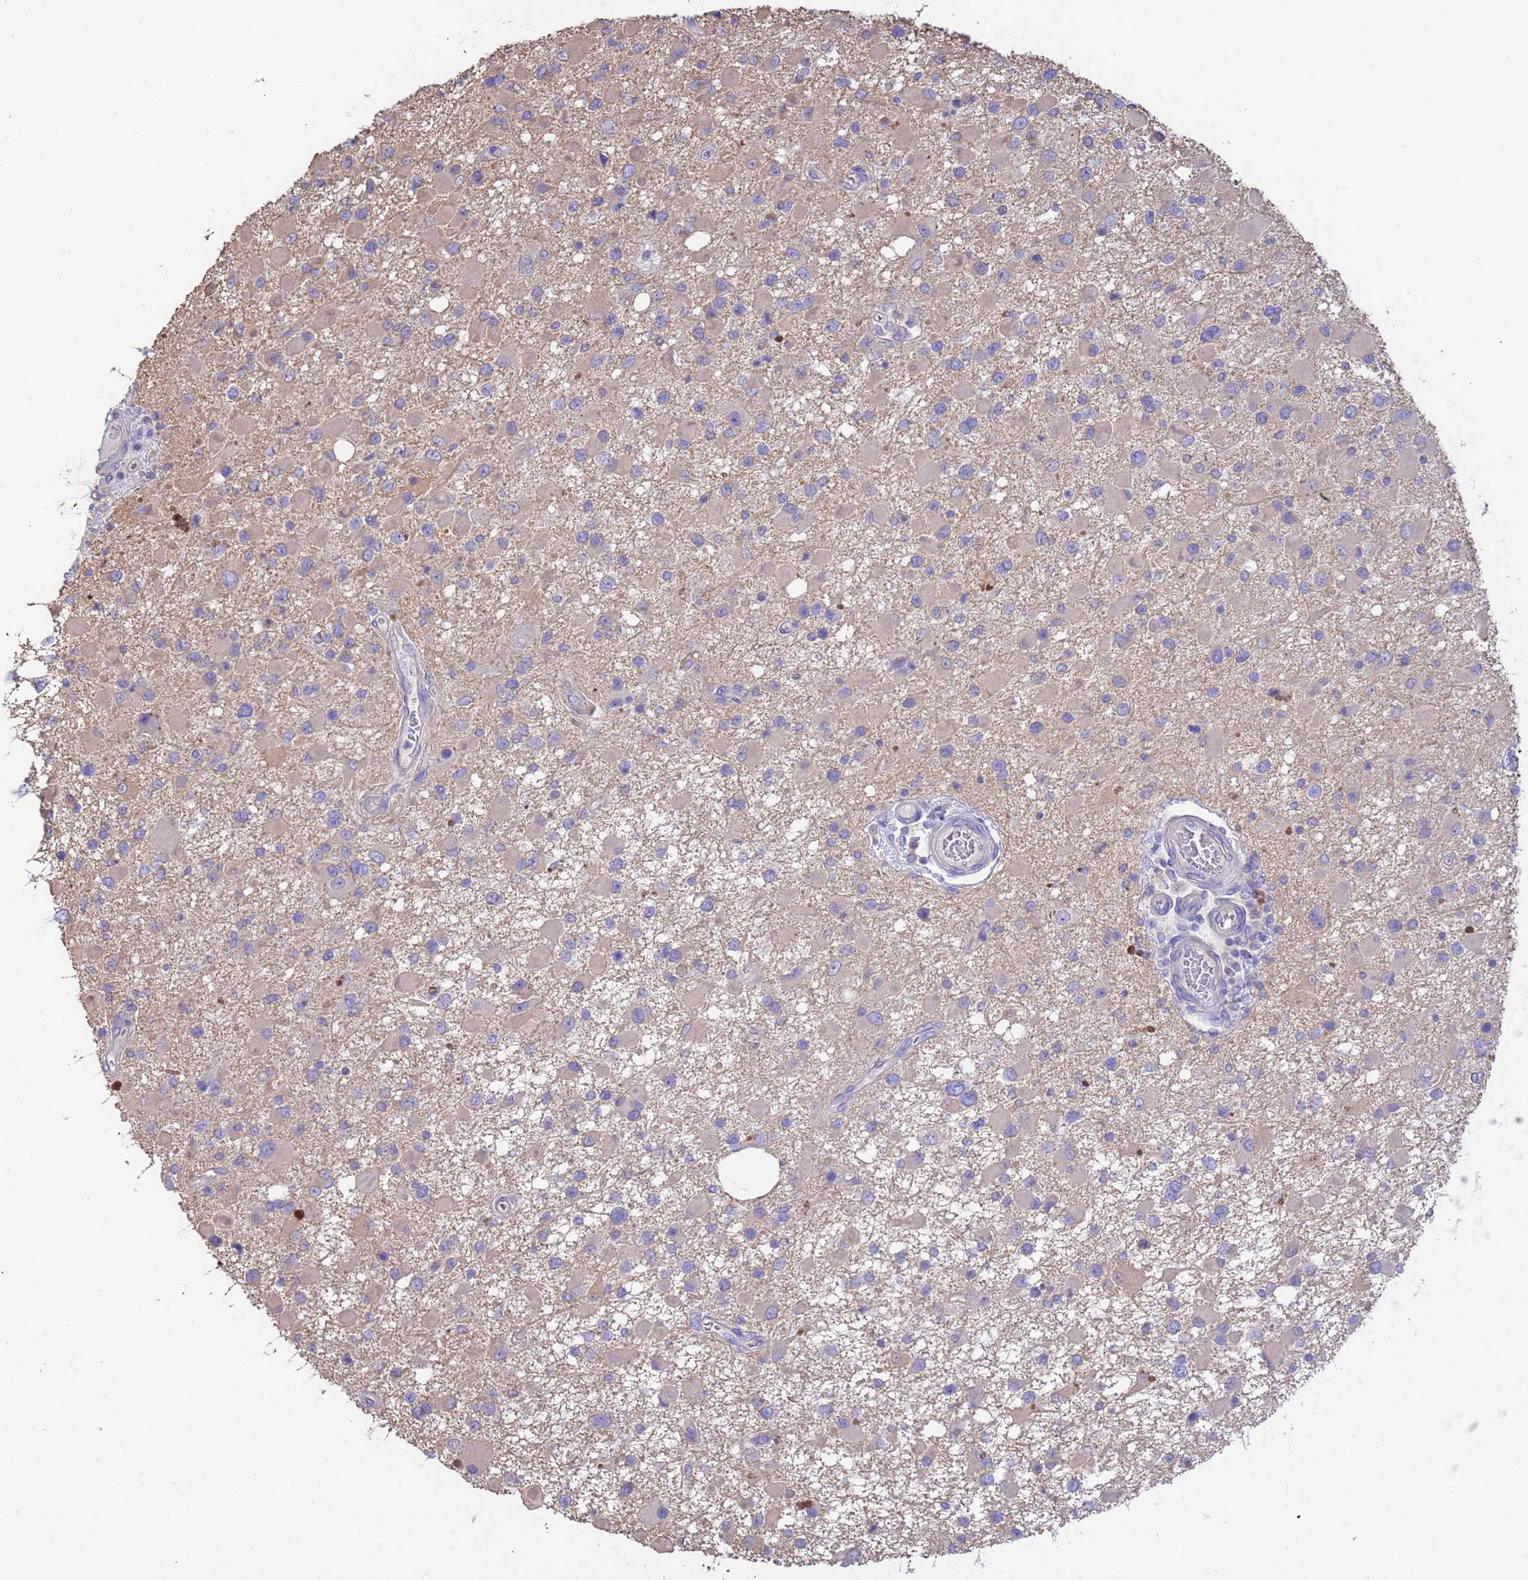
{"staining": {"intensity": "weak", "quantity": "<25%", "location": "cytoplasmic/membranous"}, "tissue": "glioma", "cell_type": "Tumor cells", "image_type": "cancer", "snomed": [{"axis": "morphology", "description": "Glioma, malignant, High grade"}, {"axis": "topography", "description": "Brain"}], "caption": "Protein analysis of high-grade glioma (malignant) shows no significant staining in tumor cells.", "gene": "SRL", "patient": {"sex": "male", "age": 53}}